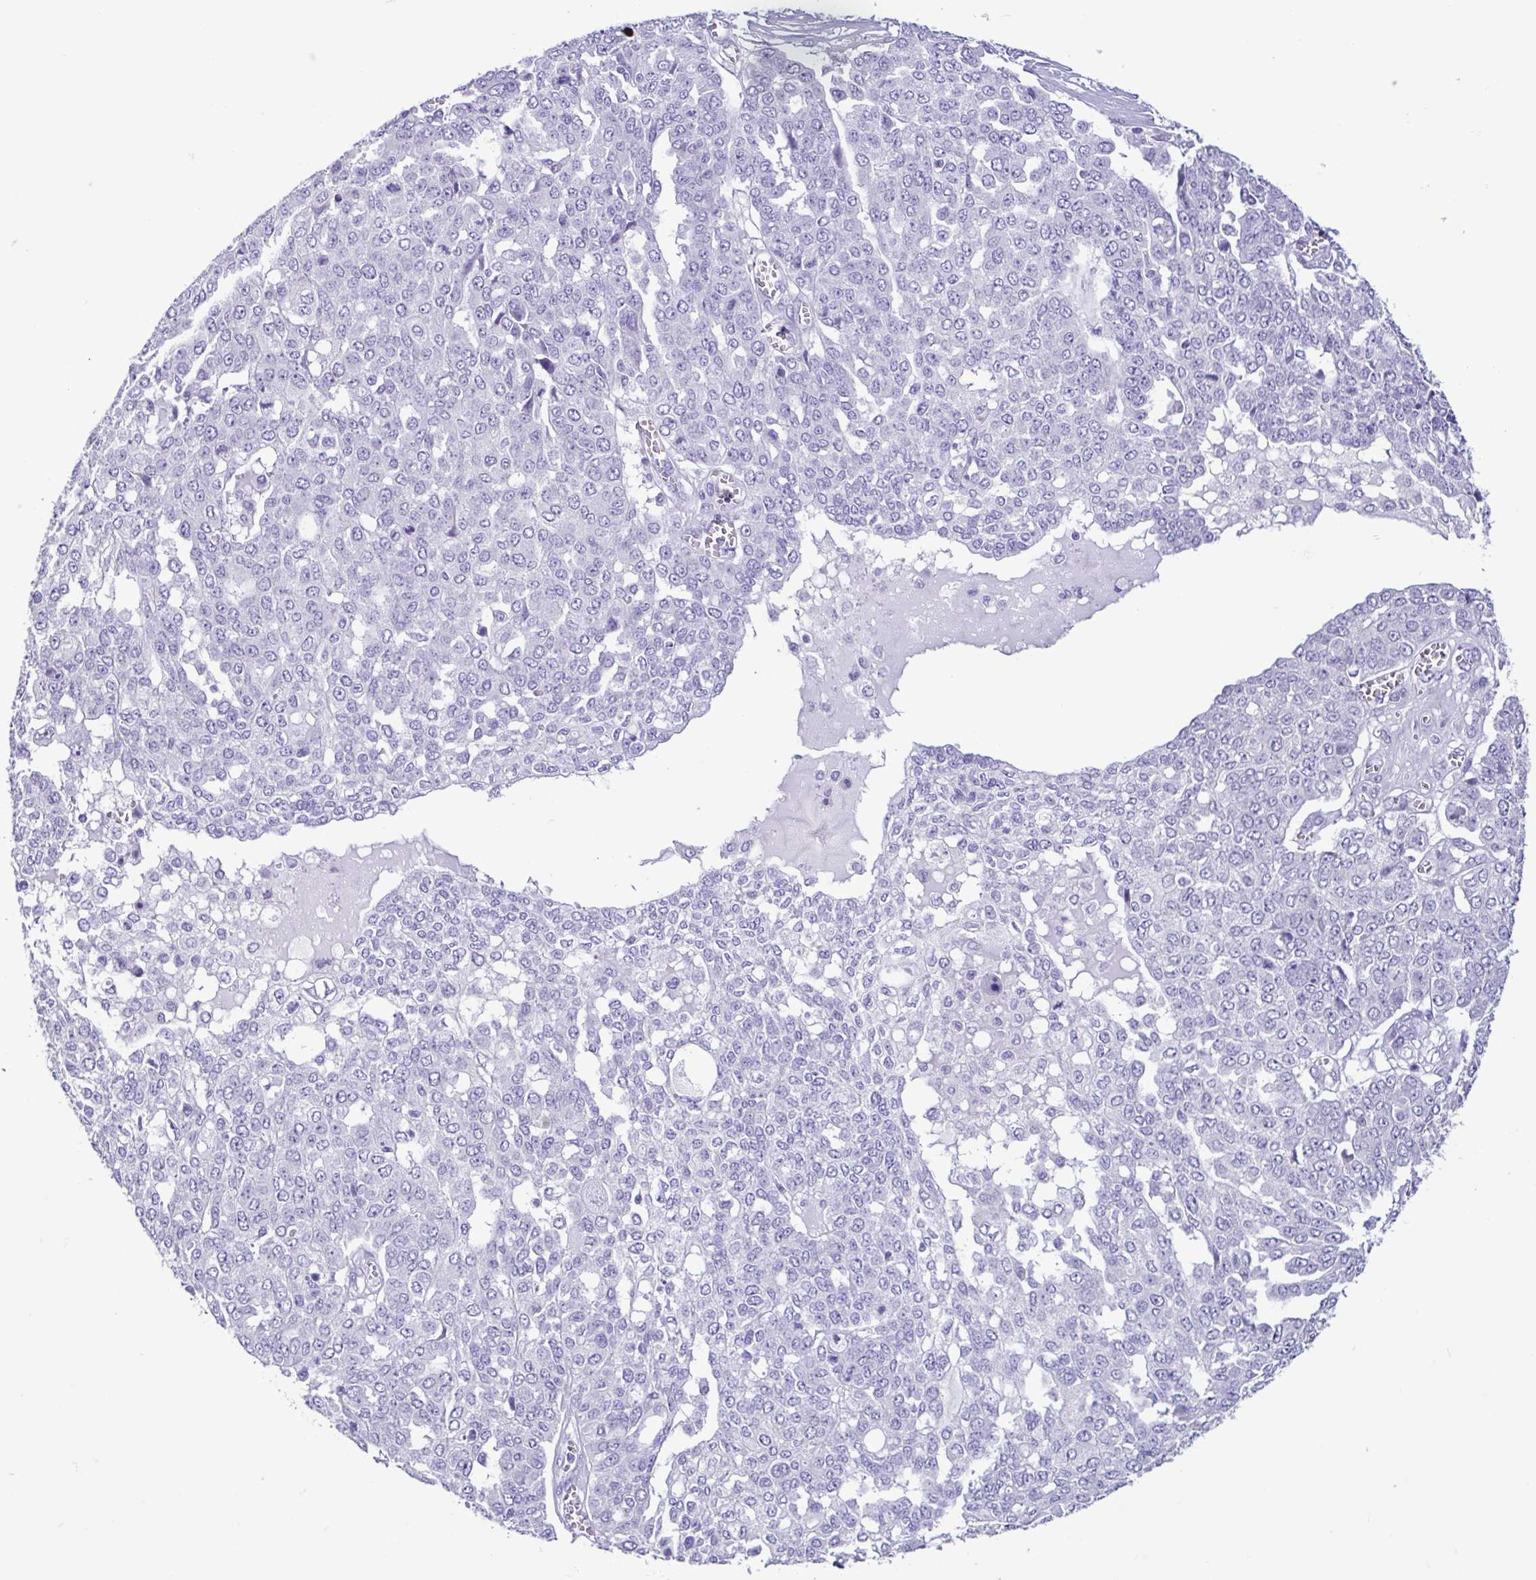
{"staining": {"intensity": "negative", "quantity": "none", "location": "none"}, "tissue": "ovarian cancer", "cell_type": "Tumor cells", "image_type": "cancer", "snomed": [{"axis": "morphology", "description": "Cystadenocarcinoma, serous, NOS"}, {"axis": "topography", "description": "Soft tissue"}, {"axis": "topography", "description": "Ovary"}], "caption": "High power microscopy histopathology image of an IHC micrograph of ovarian cancer, revealing no significant expression in tumor cells.", "gene": "CBY2", "patient": {"sex": "female", "age": 57}}